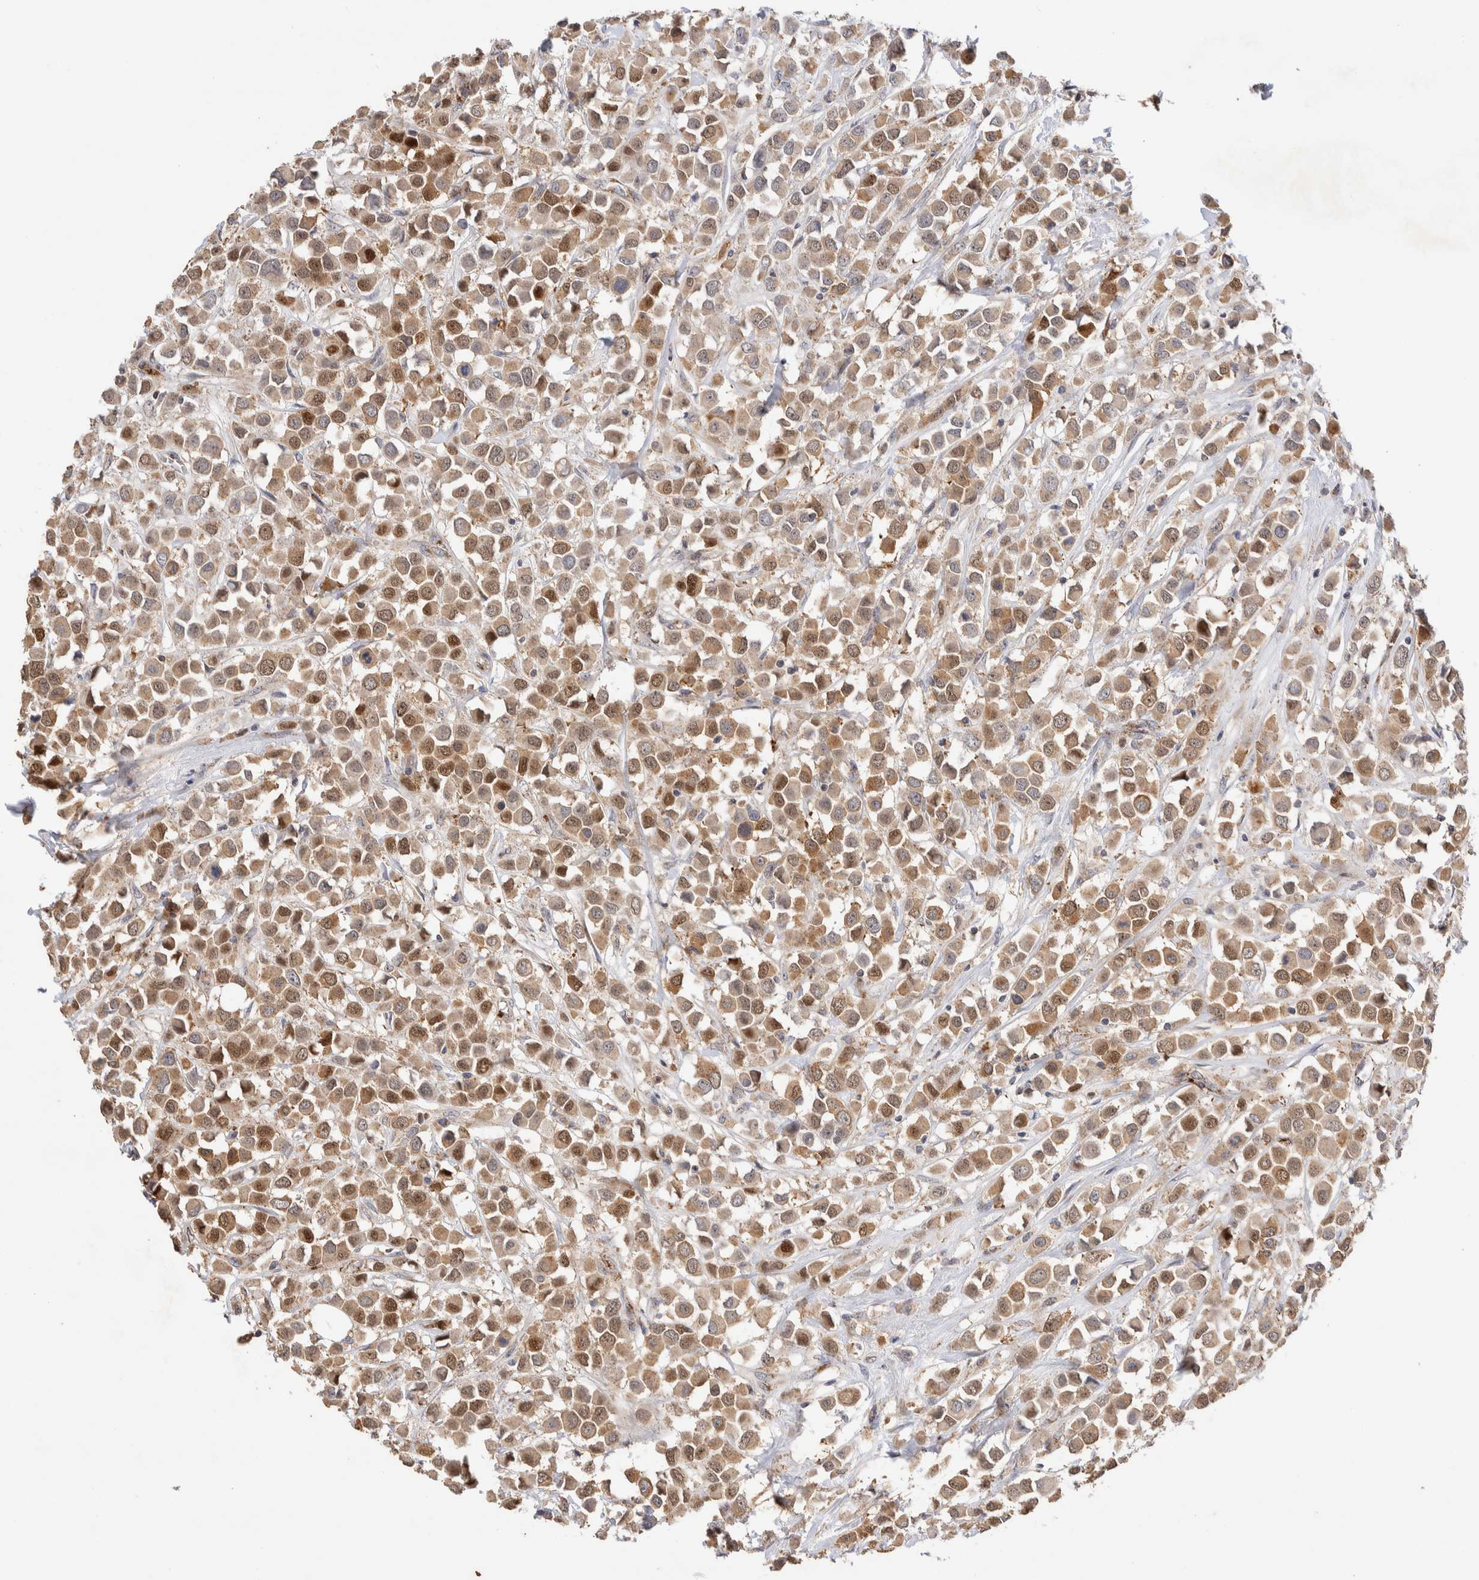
{"staining": {"intensity": "moderate", "quantity": ">75%", "location": "cytoplasmic/membranous,nuclear"}, "tissue": "breast cancer", "cell_type": "Tumor cells", "image_type": "cancer", "snomed": [{"axis": "morphology", "description": "Duct carcinoma"}, {"axis": "topography", "description": "Breast"}], "caption": "A brown stain shows moderate cytoplasmic/membranous and nuclear expression of a protein in breast cancer tumor cells.", "gene": "NSMAF", "patient": {"sex": "female", "age": 61}}